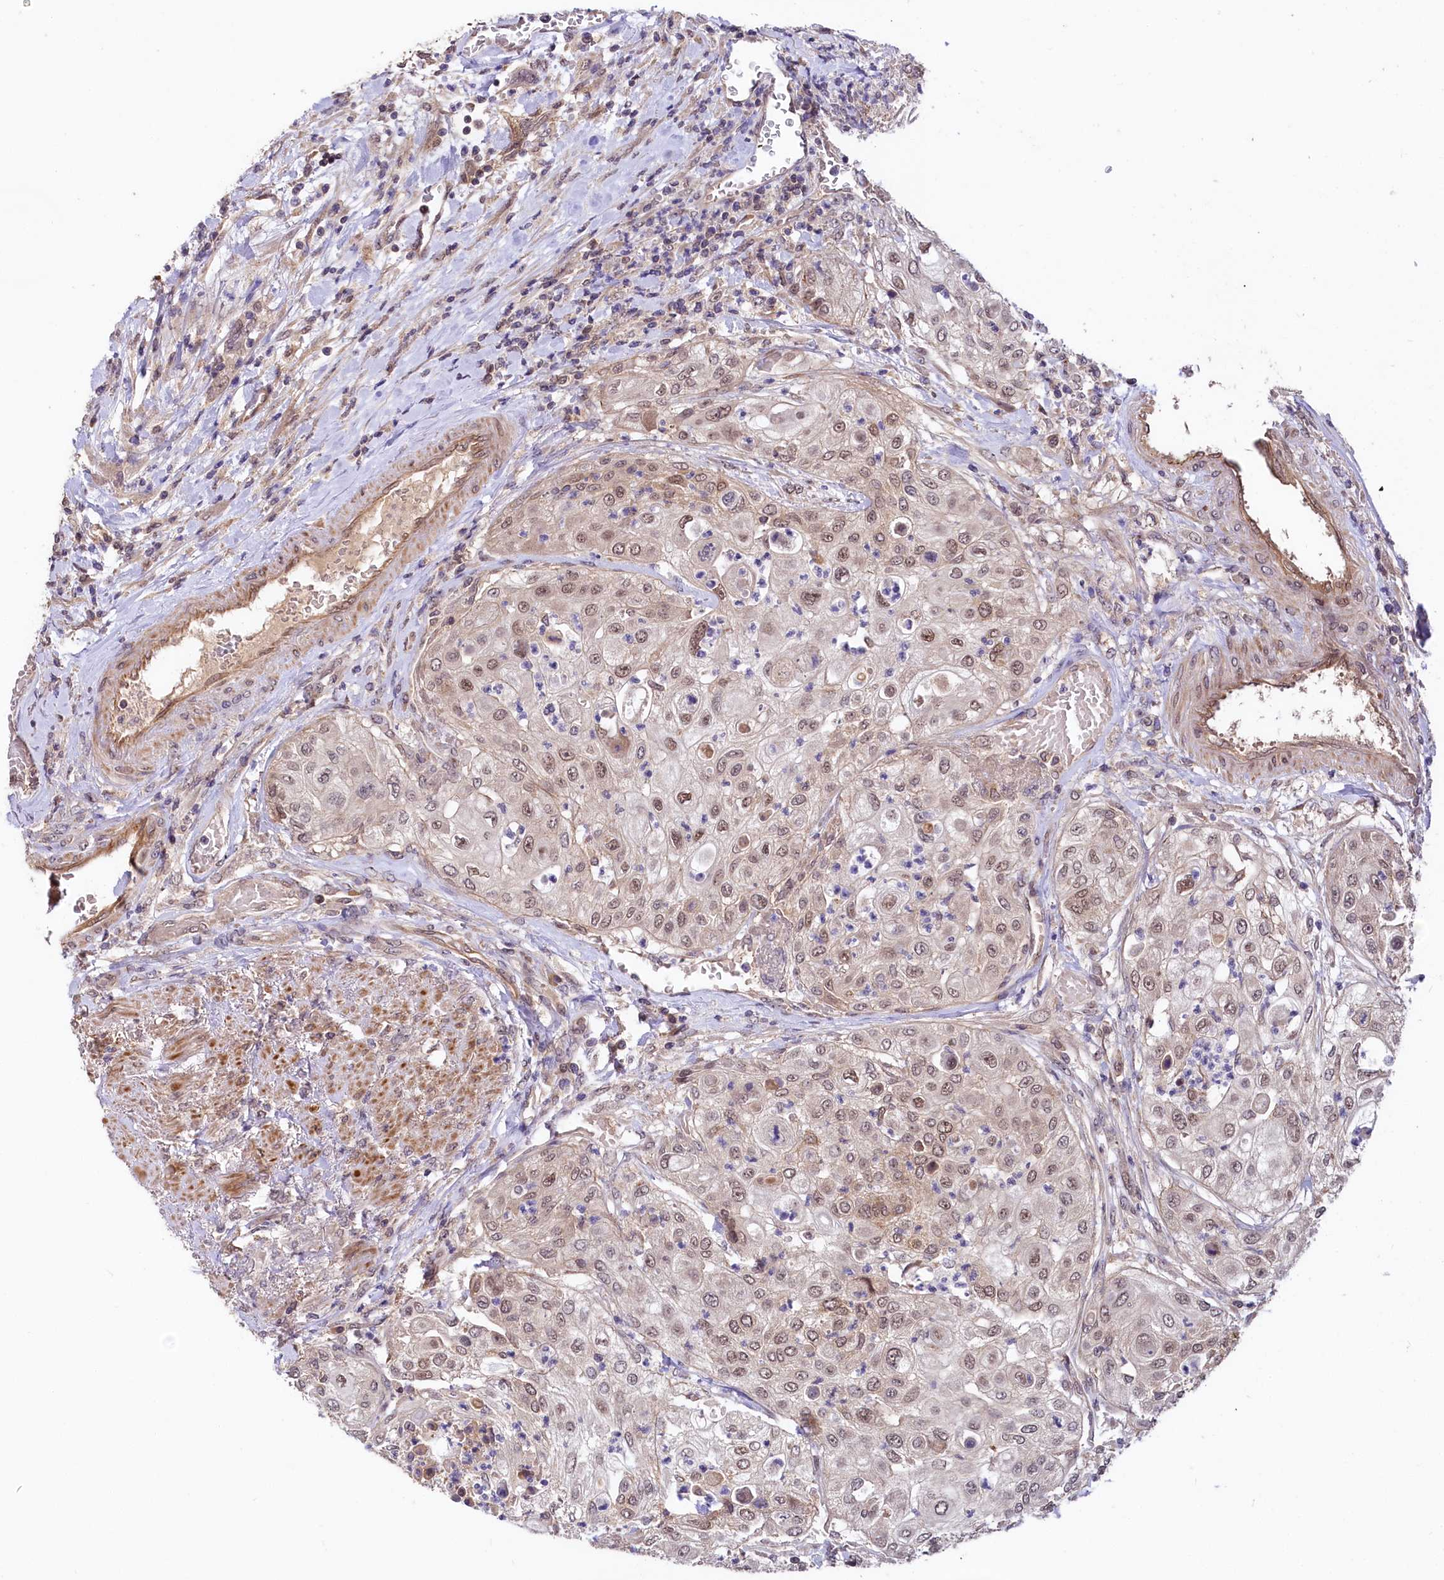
{"staining": {"intensity": "weak", "quantity": ">75%", "location": "nuclear"}, "tissue": "urothelial cancer", "cell_type": "Tumor cells", "image_type": "cancer", "snomed": [{"axis": "morphology", "description": "Urothelial carcinoma, High grade"}, {"axis": "topography", "description": "Urinary bladder"}], "caption": "IHC image of human high-grade urothelial carcinoma stained for a protein (brown), which shows low levels of weak nuclear positivity in approximately >75% of tumor cells.", "gene": "UBE3A", "patient": {"sex": "female", "age": 79}}